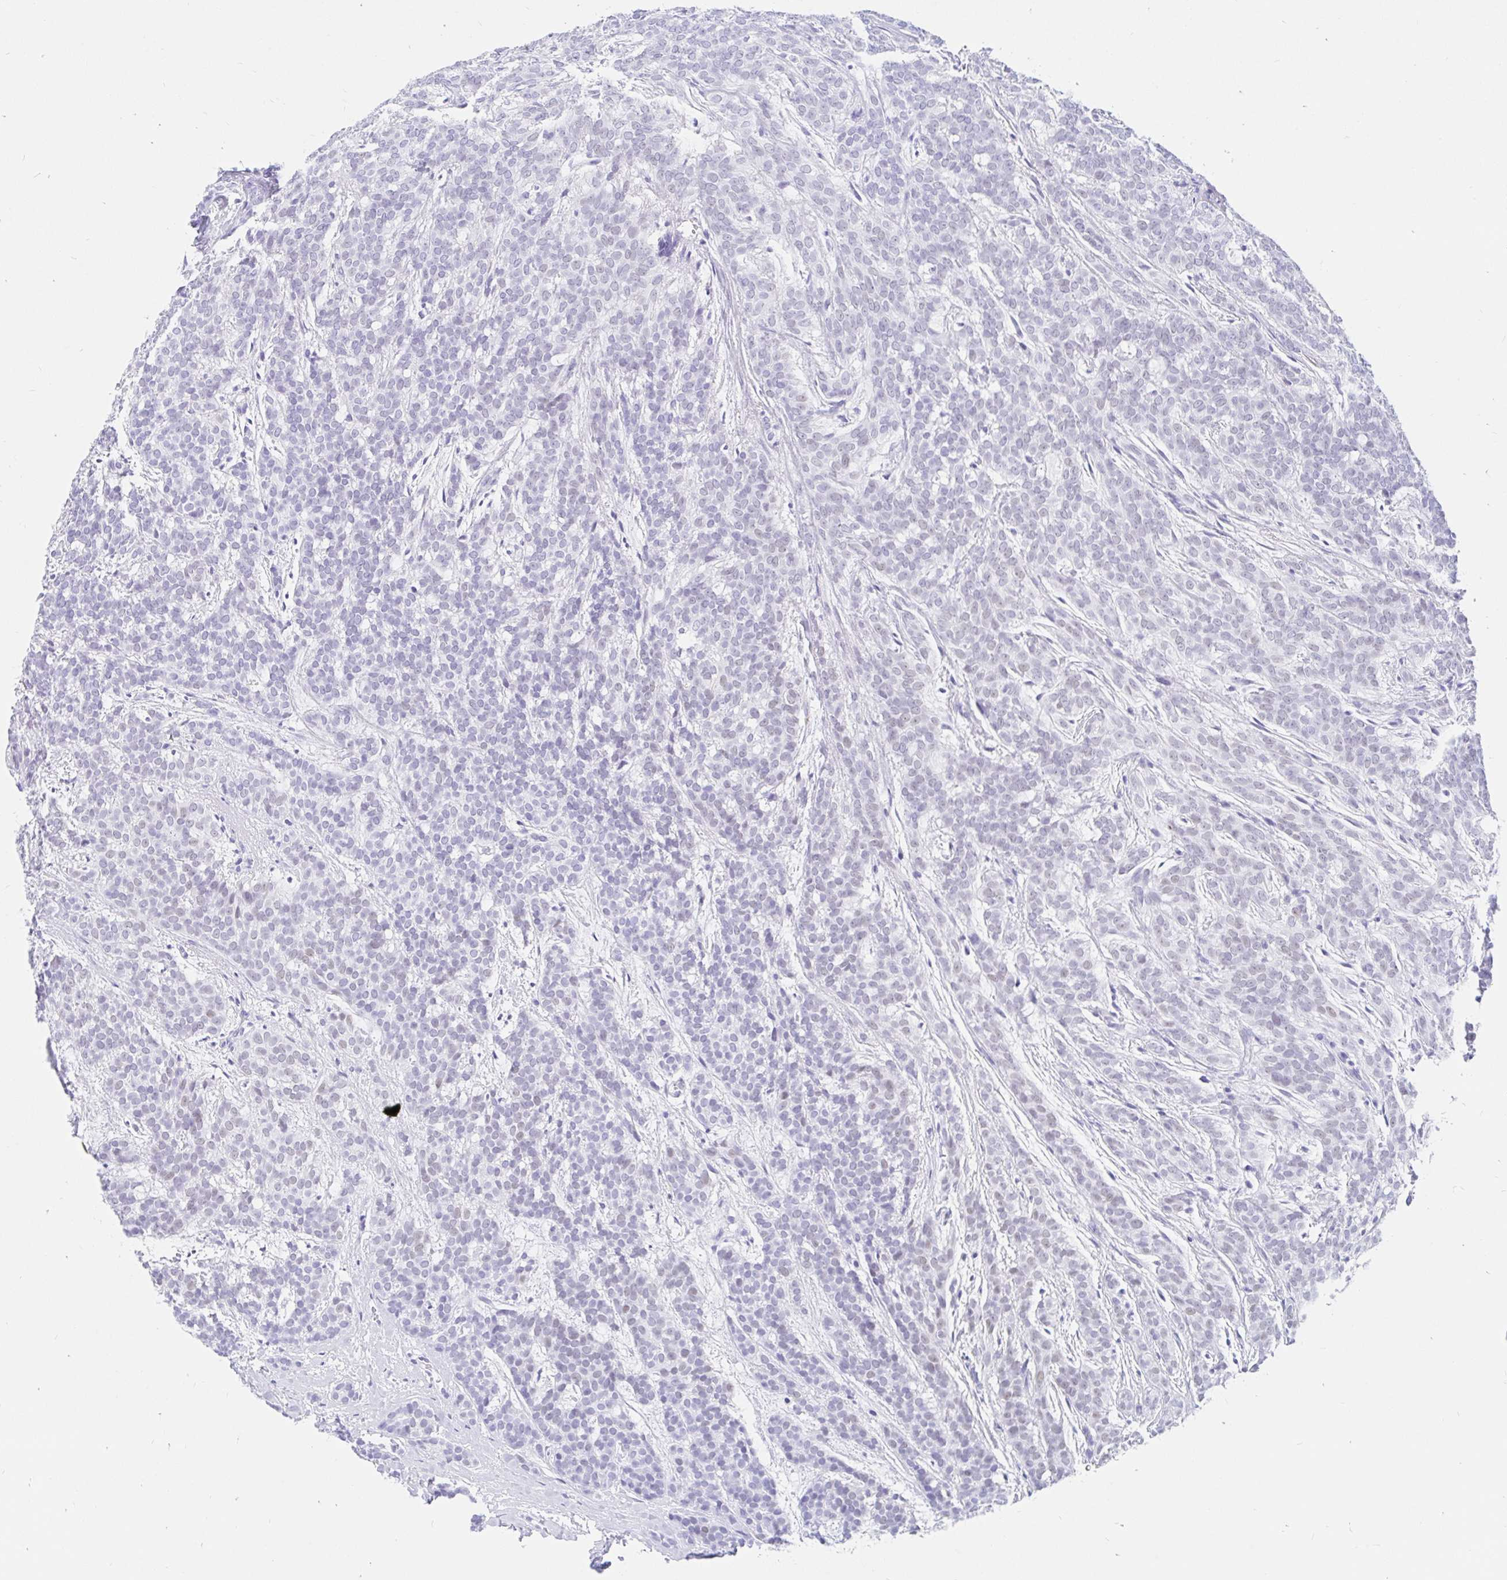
{"staining": {"intensity": "negative", "quantity": "none", "location": "none"}, "tissue": "head and neck cancer", "cell_type": "Tumor cells", "image_type": "cancer", "snomed": [{"axis": "morphology", "description": "Normal tissue, NOS"}, {"axis": "morphology", "description": "Adenocarcinoma, NOS"}, {"axis": "topography", "description": "Oral tissue"}, {"axis": "topography", "description": "Head-Neck"}], "caption": "A high-resolution image shows IHC staining of head and neck cancer, which displays no significant positivity in tumor cells.", "gene": "OR6T1", "patient": {"sex": "female", "age": 57}}